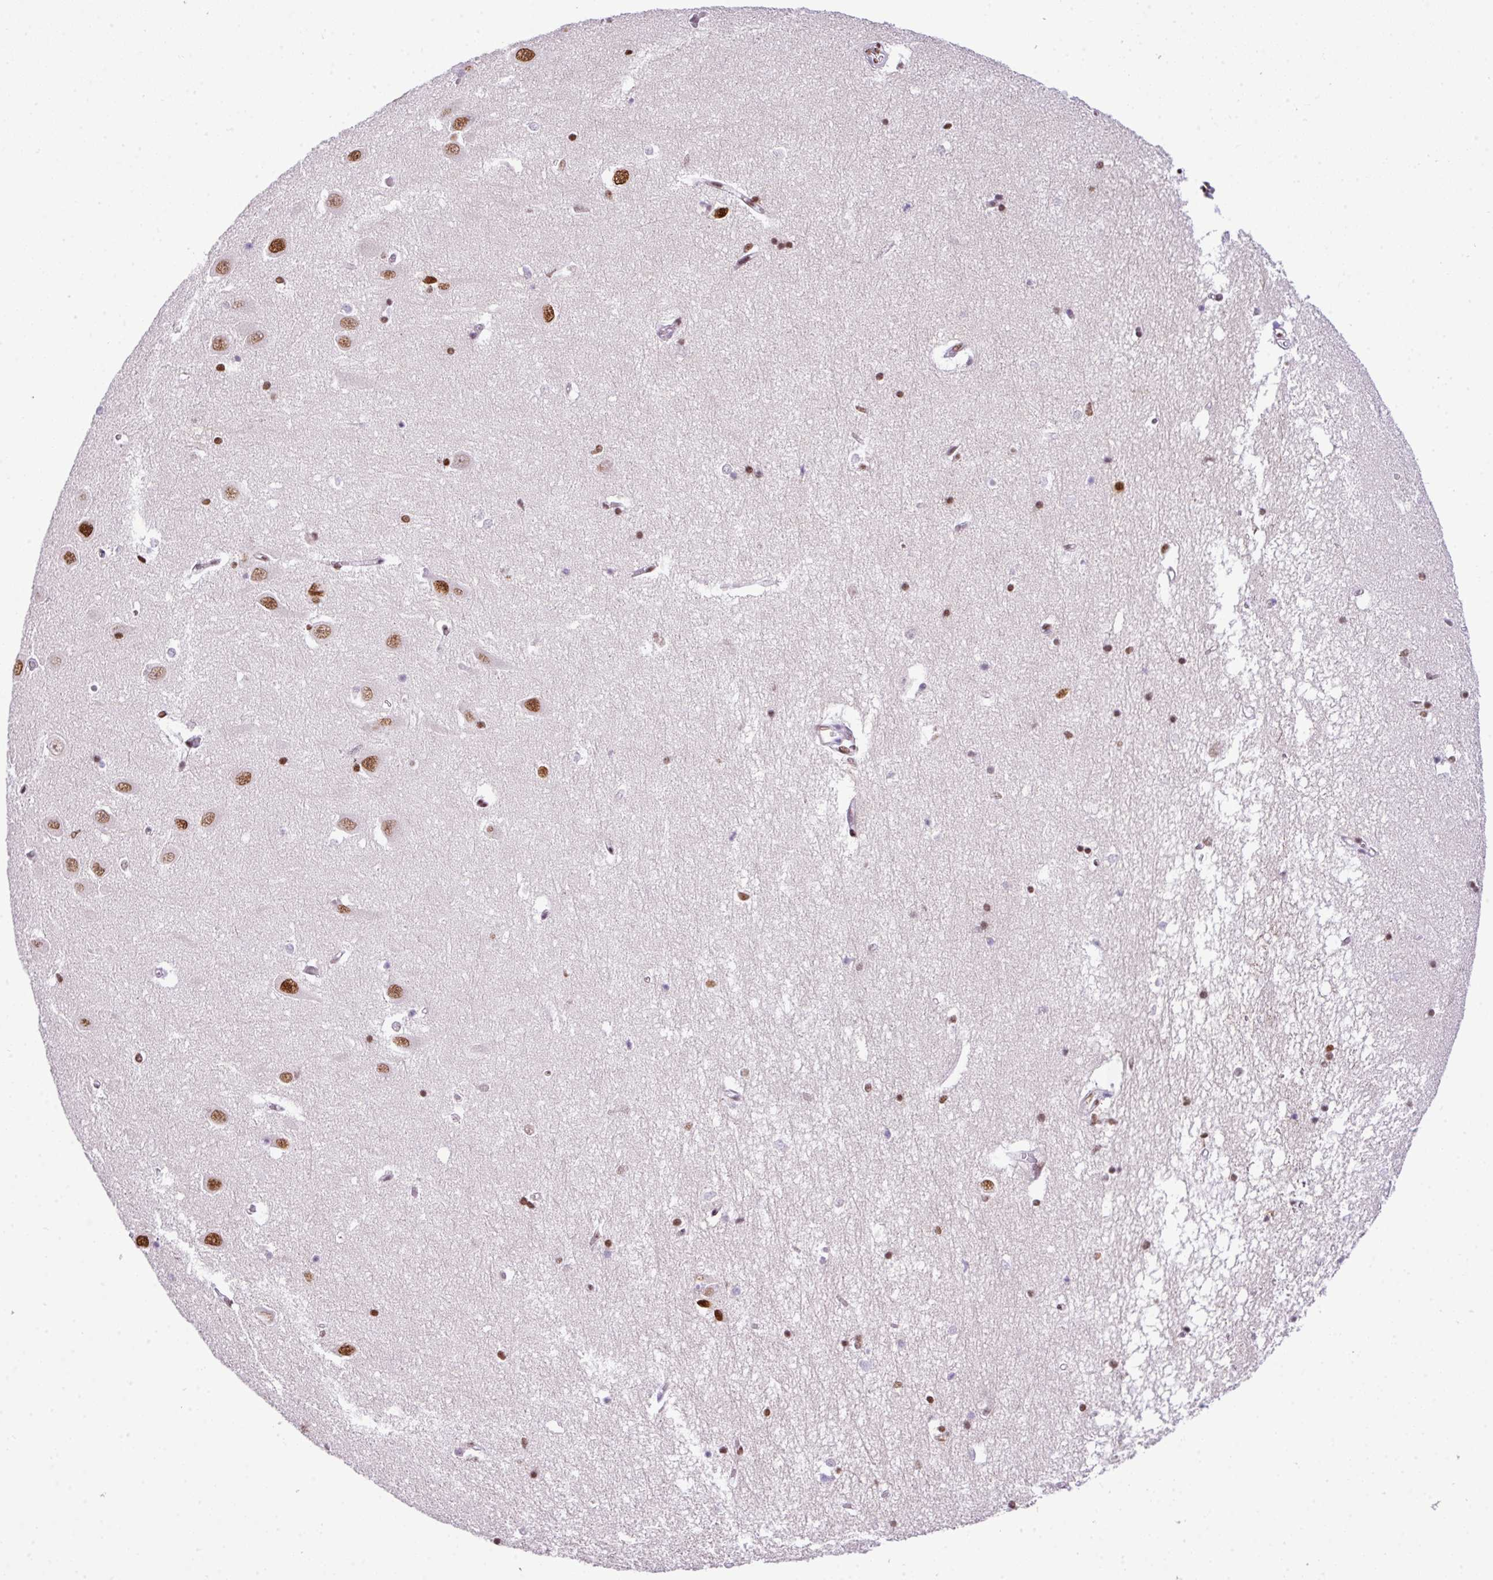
{"staining": {"intensity": "moderate", "quantity": "25%-75%", "location": "nuclear"}, "tissue": "hippocampus", "cell_type": "Glial cells", "image_type": "normal", "snomed": [{"axis": "morphology", "description": "Normal tissue, NOS"}, {"axis": "topography", "description": "Hippocampus"}], "caption": "Immunohistochemistry photomicrograph of unremarkable human hippocampus stained for a protein (brown), which exhibits medium levels of moderate nuclear expression in about 25%-75% of glial cells.", "gene": "RARG", "patient": {"sex": "male", "age": 70}}